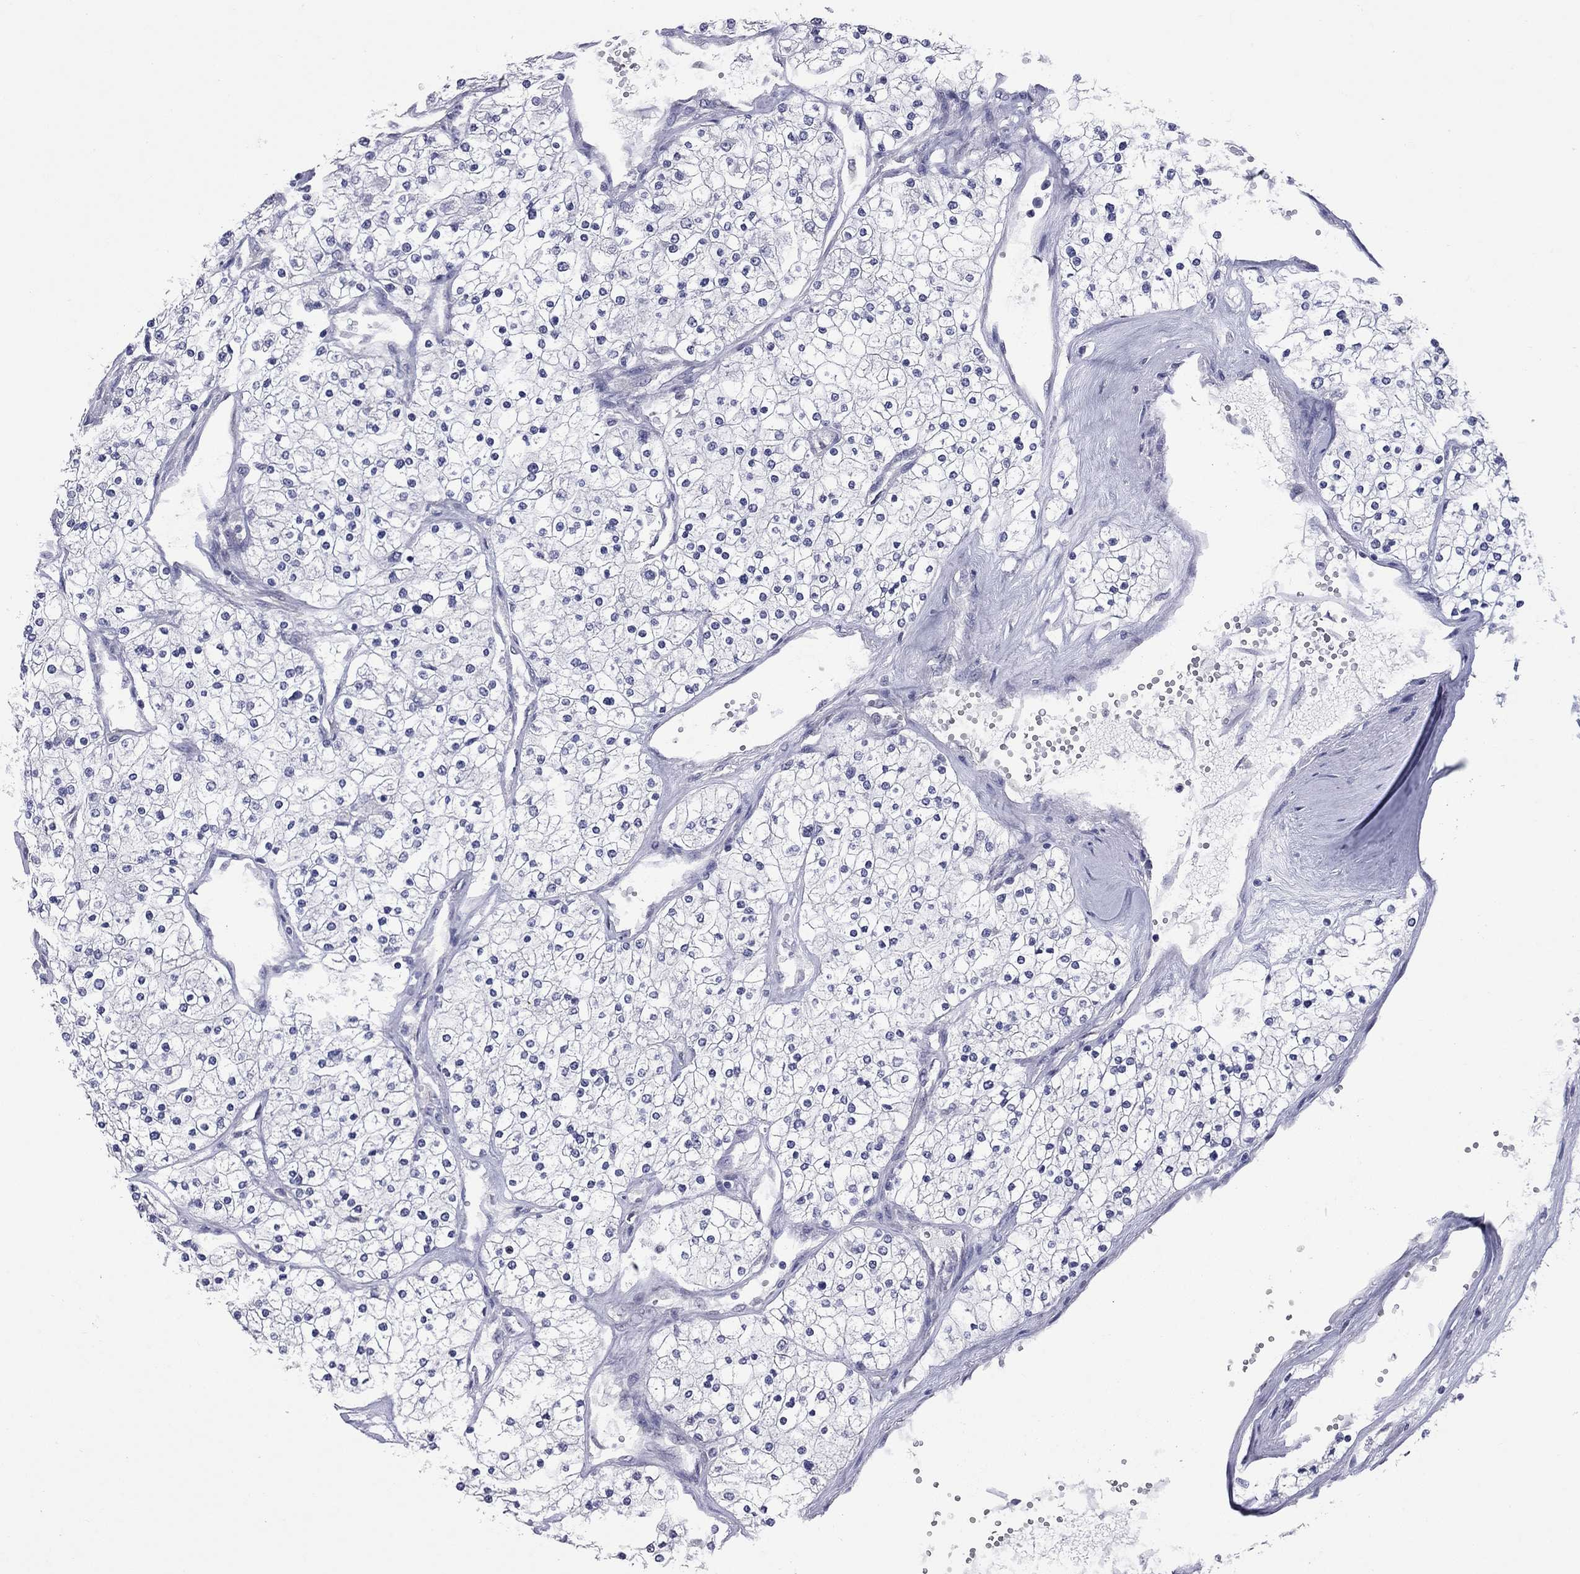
{"staining": {"intensity": "negative", "quantity": "none", "location": "none"}, "tissue": "renal cancer", "cell_type": "Tumor cells", "image_type": "cancer", "snomed": [{"axis": "morphology", "description": "Adenocarcinoma, NOS"}, {"axis": "topography", "description": "Kidney"}], "caption": "A micrograph of human renal cancer is negative for staining in tumor cells.", "gene": "SHOC2", "patient": {"sex": "male", "age": 80}}